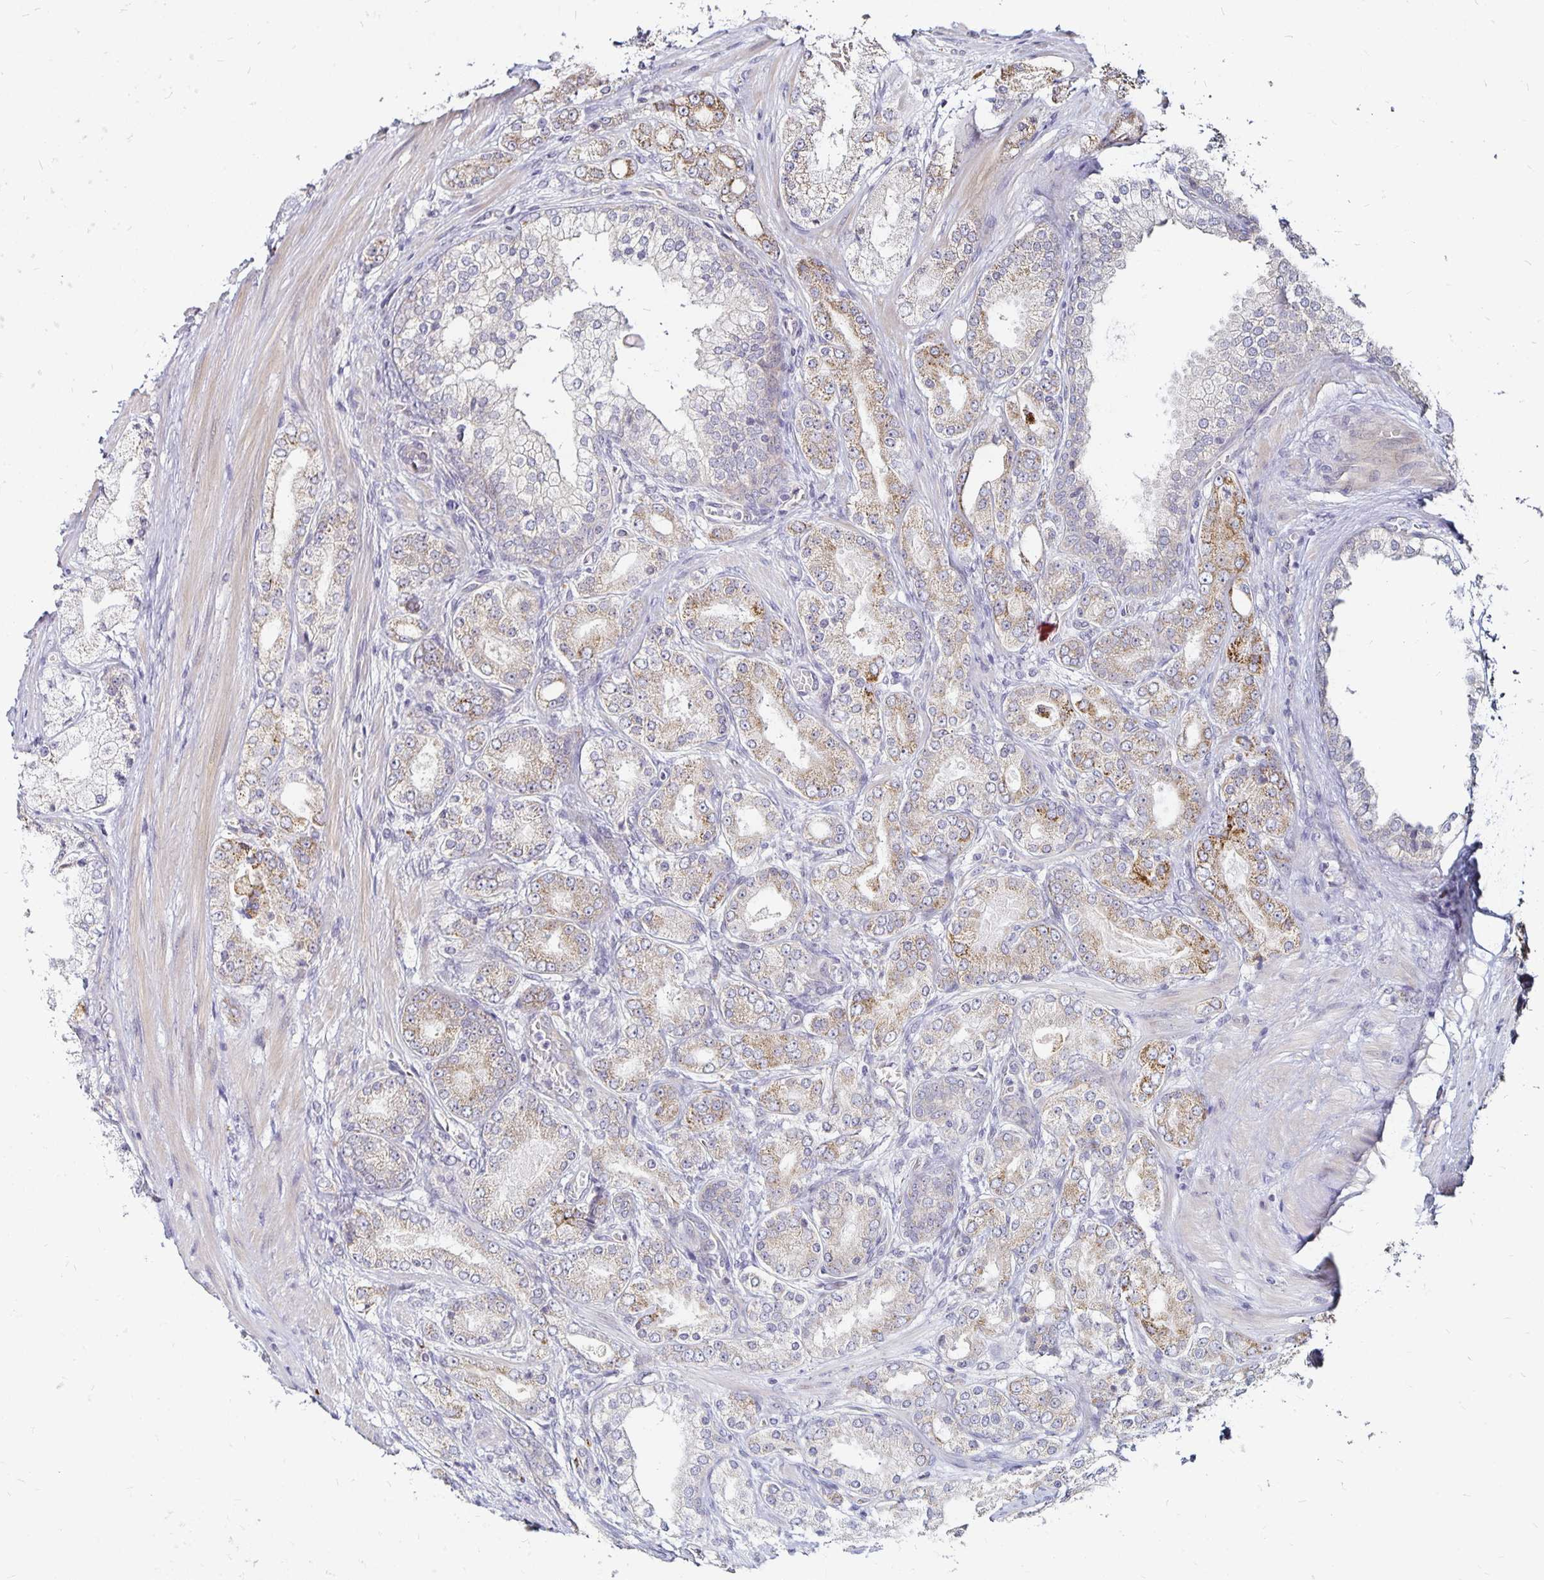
{"staining": {"intensity": "weak", "quantity": "25%-75%", "location": "cytoplasmic/membranous"}, "tissue": "prostate cancer", "cell_type": "Tumor cells", "image_type": "cancer", "snomed": [{"axis": "morphology", "description": "Adenocarcinoma, High grade"}, {"axis": "topography", "description": "Prostate"}], "caption": "An image of human prostate cancer (adenocarcinoma (high-grade)) stained for a protein shows weak cytoplasmic/membranous brown staining in tumor cells.", "gene": "CYP27A1", "patient": {"sex": "male", "age": 63}}